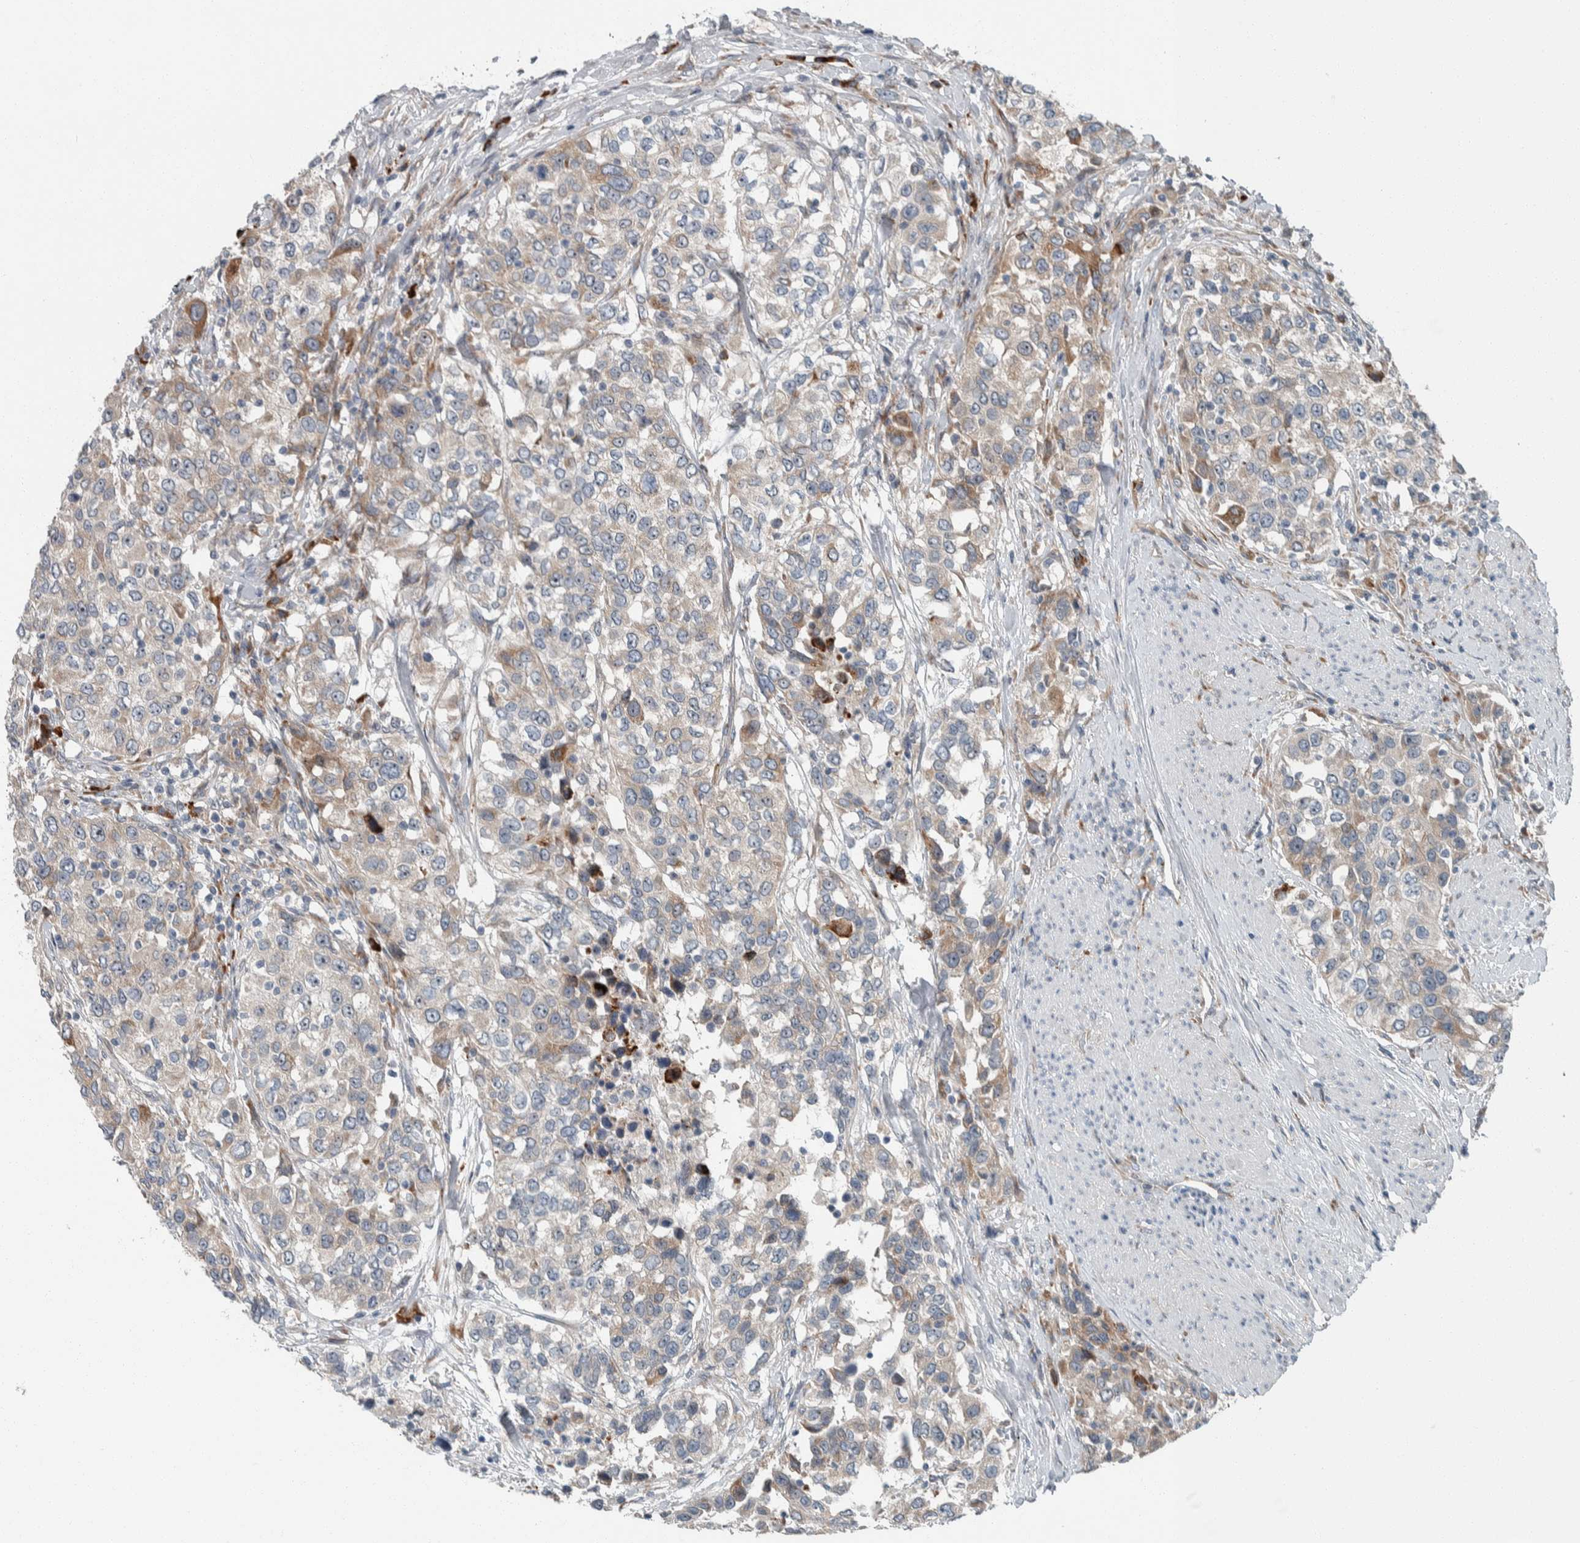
{"staining": {"intensity": "weak", "quantity": "25%-75%", "location": "cytoplasmic/membranous"}, "tissue": "urothelial cancer", "cell_type": "Tumor cells", "image_type": "cancer", "snomed": [{"axis": "morphology", "description": "Urothelial carcinoma, High grade"}, {"axis": "topography", "description": "Urinary bladder"}], "caption": "Weak cytoplasmic/membranous protein expression is identified in approximately 25%-75% of tumor cells in high-grade urothelial carcinoma.", "gene": "USP25", "patient": {"sex": "female", "age": 80}}